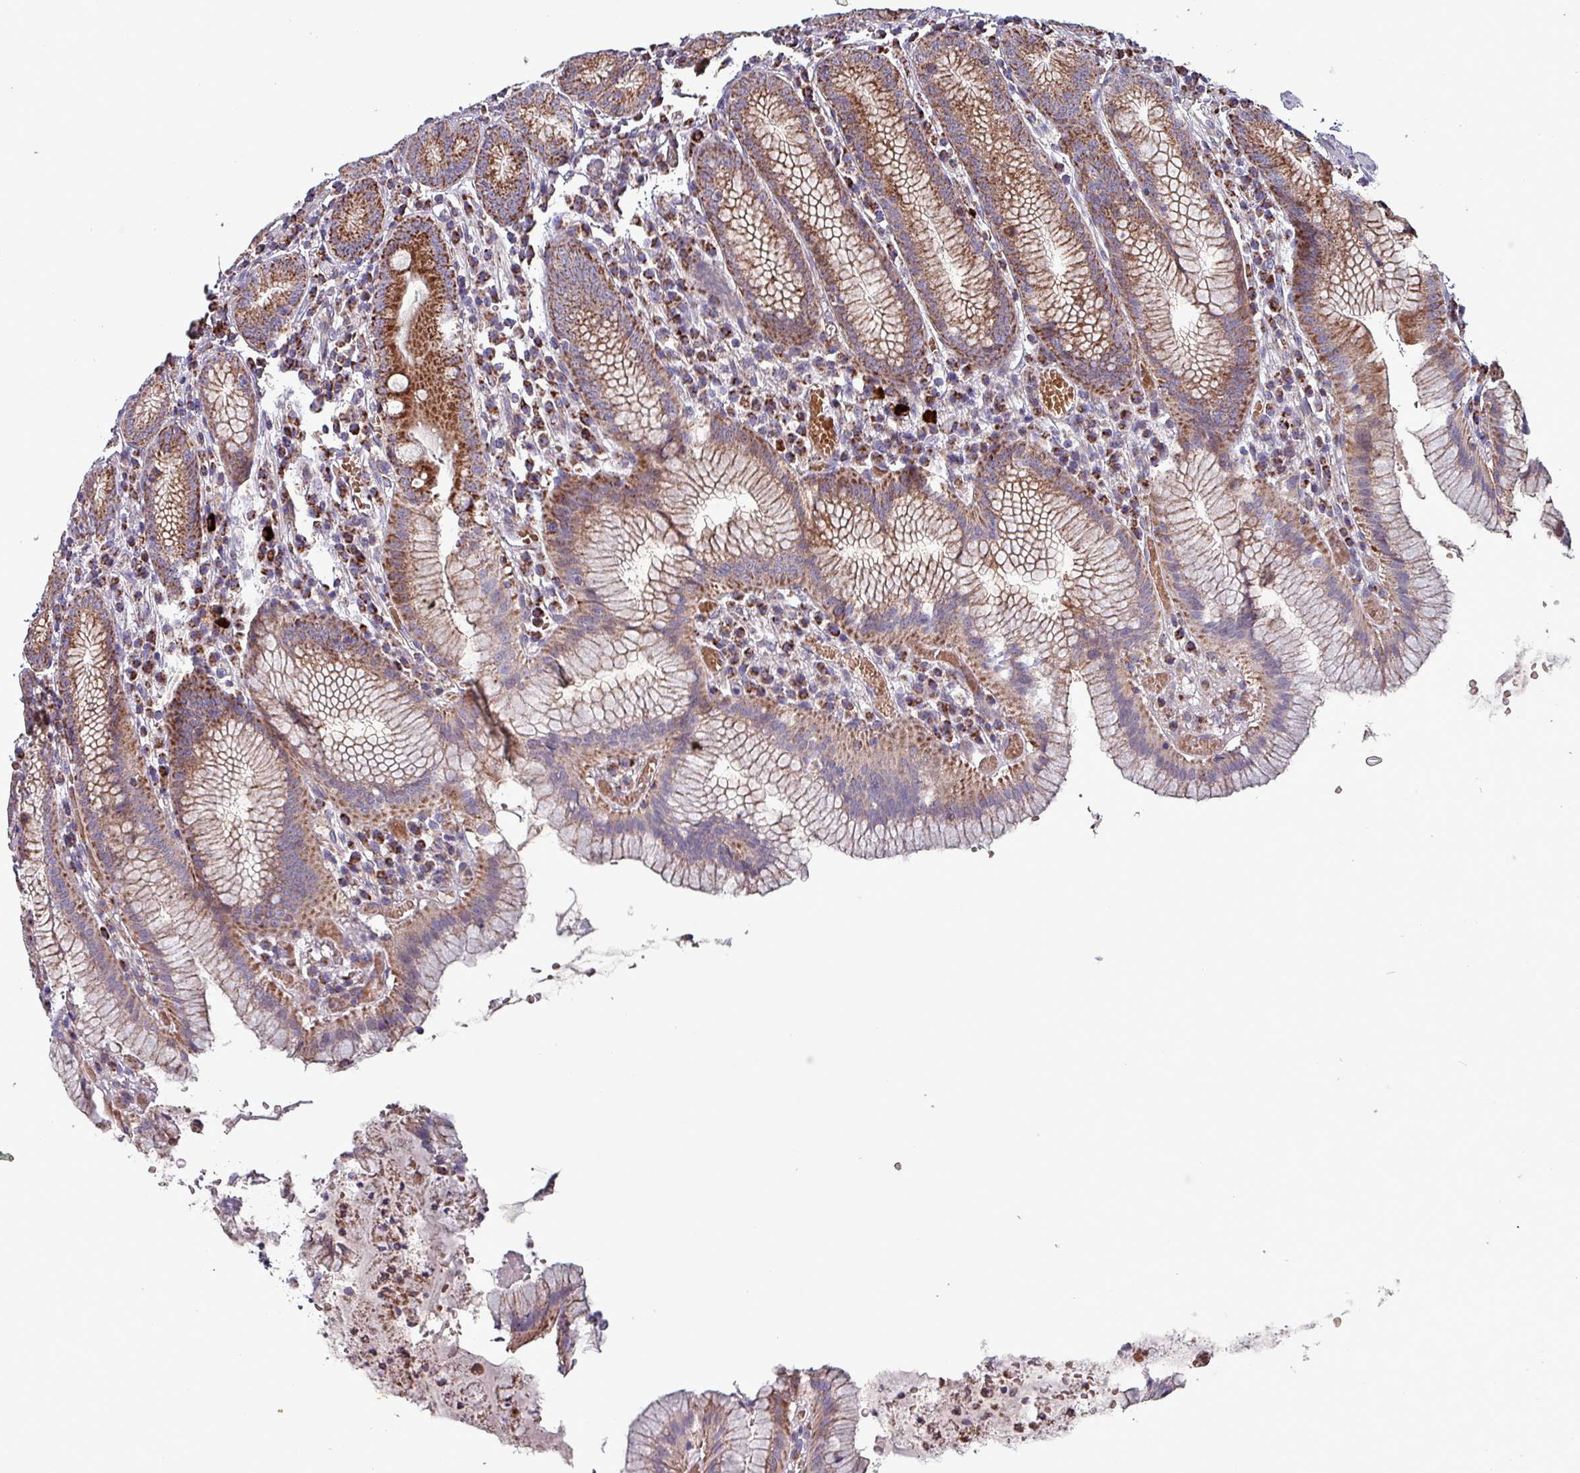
{"staining": {"intensity": "strong", "quantity": ">75%", "location": "cytoplasmic/membranous"}, "tissue": "stomach", "cell_type": "Glandular cells", "image_type": "normal", "snomed": [{"axis": "morphology", "description": "Normal tissue, NOS"}, {"axis": "topography", "description": "Stomach"}], "caption": "This photomicrograph displays benign stomach stained with IHC to label a protein in brown. The cytoplasmic/membranous of glandular cells show strong positivity for the protein. Nuclei are counter-stained blue.", "gene": "ZNF322", "patient": {"sex": "male", "age": 55}}